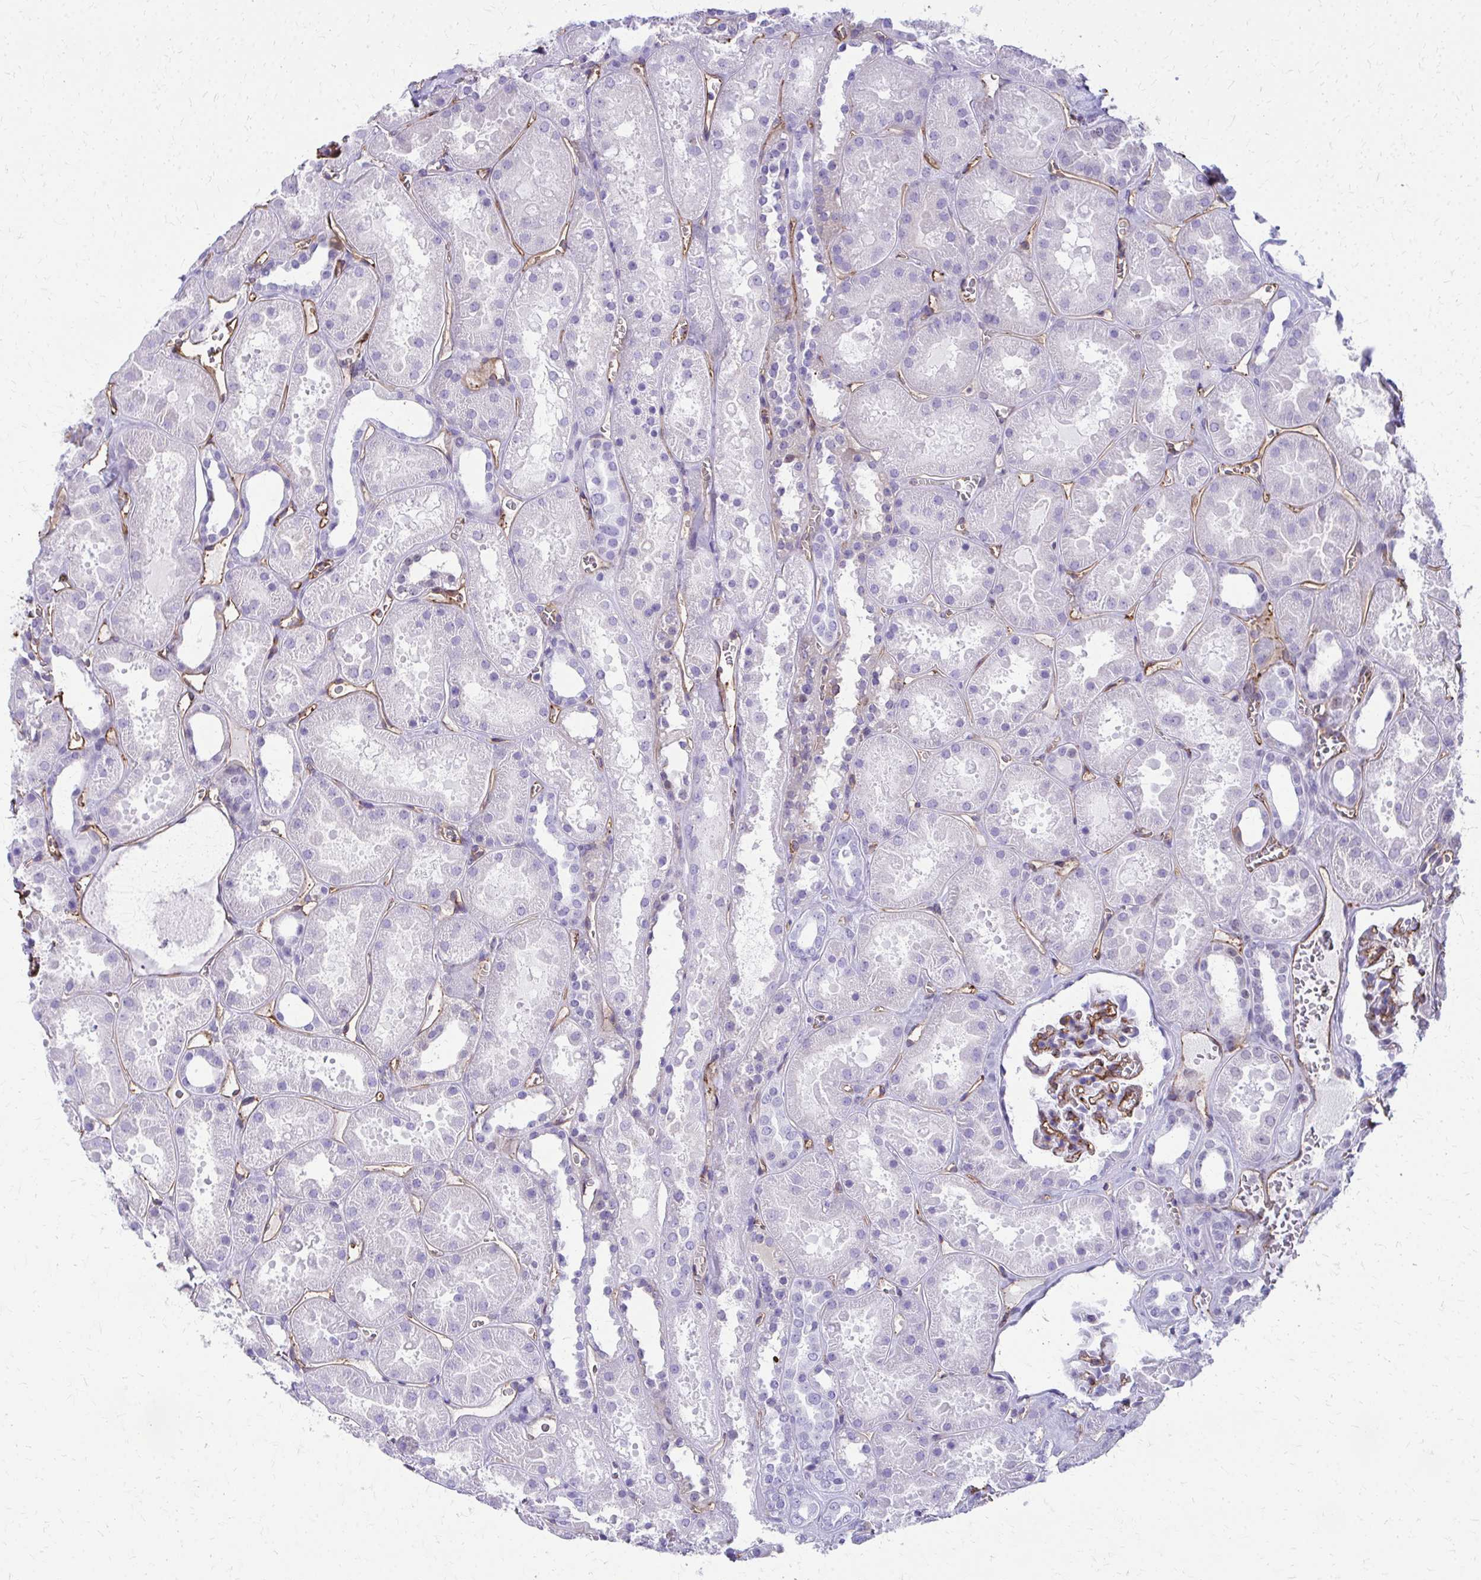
{"staining": {"intensity": "strong", "quantity": "<25%", "location": "cytoplasmic/membranous"}, "tissue": "kidney", "cell_type": "Cells in glomeruli", "image_type": "normal", "snomed": [{"axis": "morphology", "description": "Normal tissue, NOS"}, {"axis": "topography", "description": "Kidney"}], "caption": "Unremarkable kidney exhibits strong cytoplasmic/membranous positivity in about <25% of cells in glomeruli, visualized by immunohistochemistry.", "gene": "TPSG1", "patient": {"sex": "female", "age": 41}}